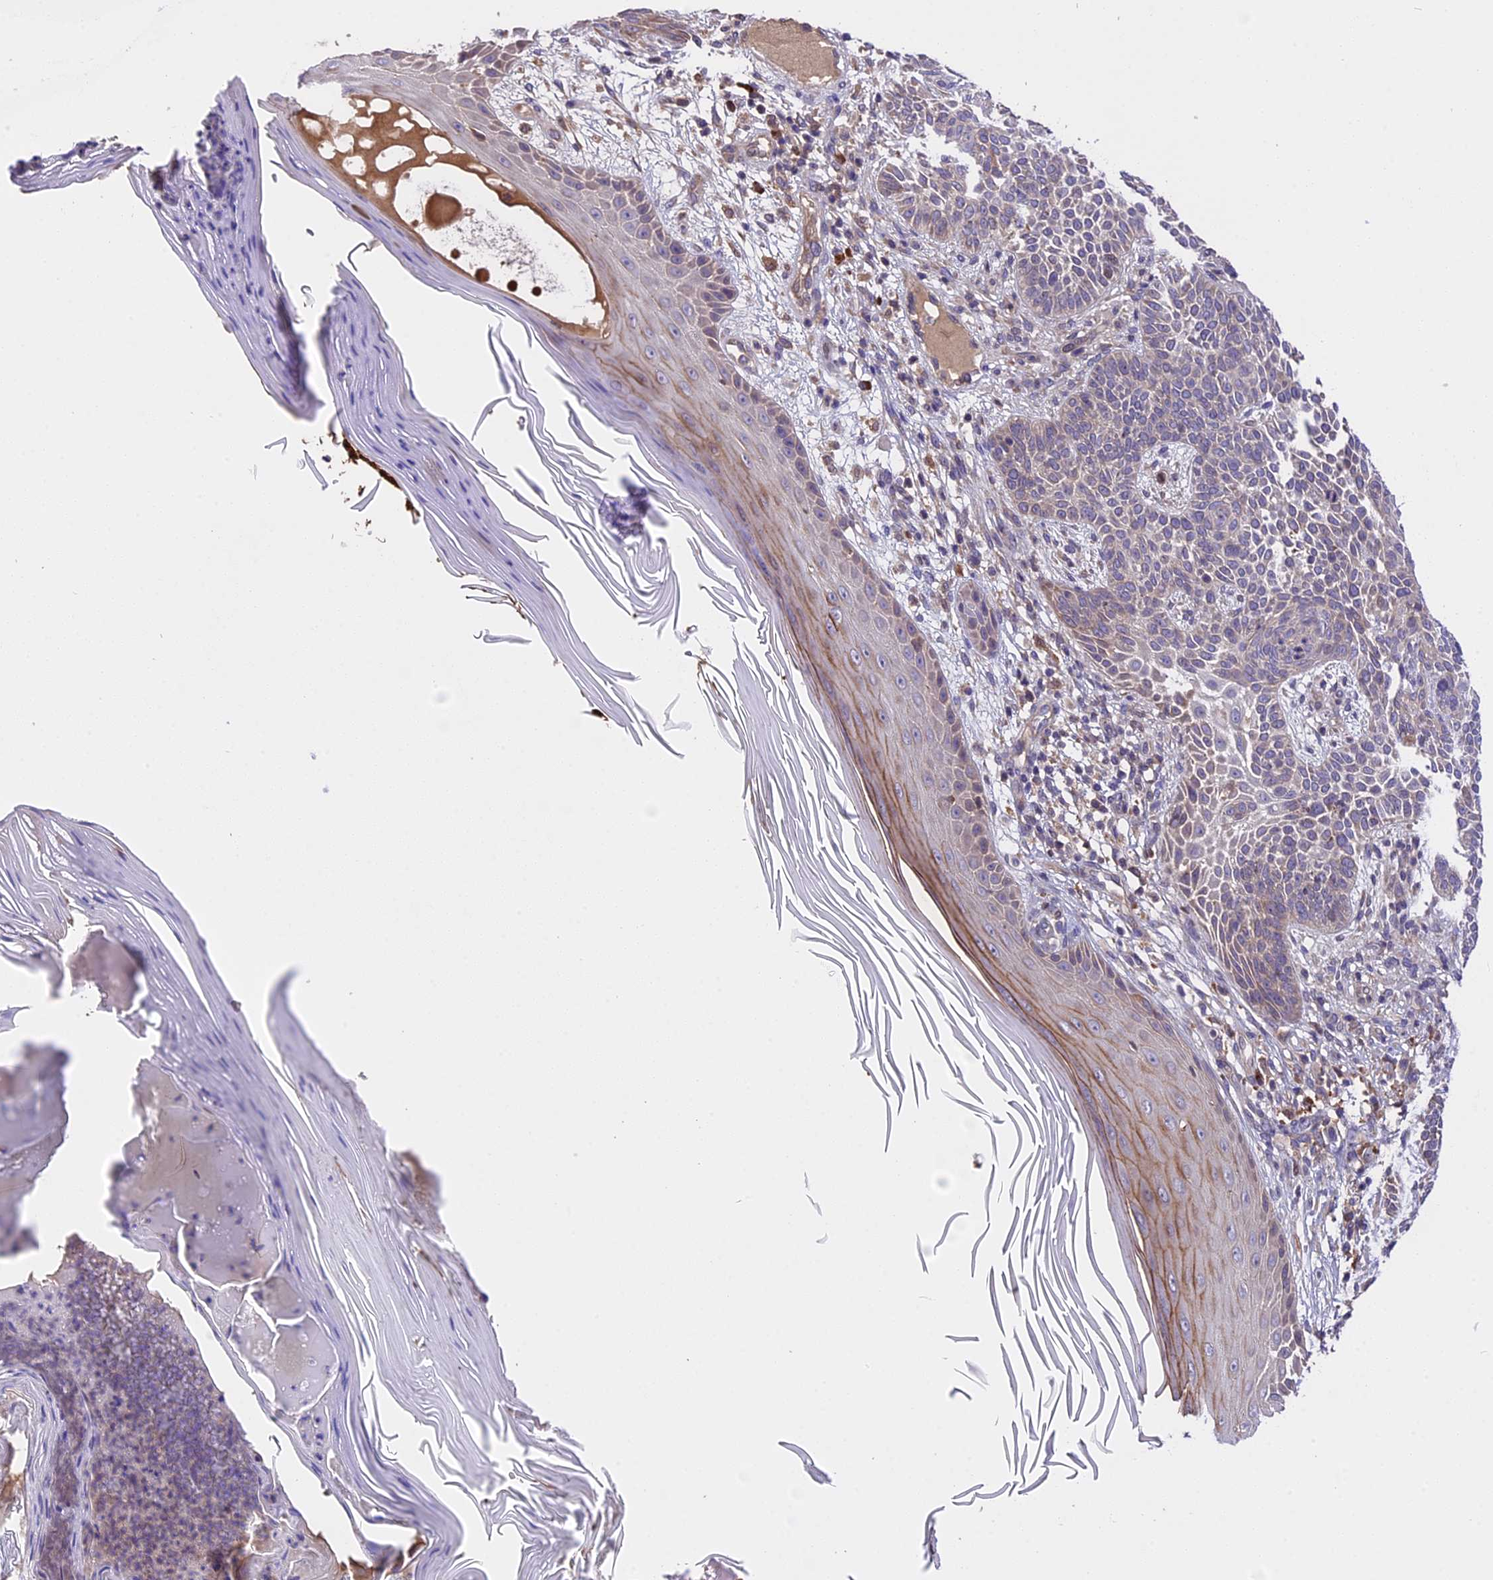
{"staining": {"intensity": "weak", "quantity": "25%-75%", "location": "cytoplasmic/membranous"}, "tissue": "skin cancer", "cell_type": "Tumor cells", "image_type": "cancer", "snomed": [{"axis": "morphology", "description": "Basal cell carcinoma"}, {"axis": "topography", "description": "Skin"}], "caption": "Tumor cells show low levels of weak cytoplasmic/membranous expression in approximately 25%-75% of cells in human skin basal cell carcinoma. (DAB (3,3'-diaminobenzidine) = brown stain, brightfield microscopy at high magnification).", "gene": "ABCC10", "patient": {"sex": "male", "age": 85}}